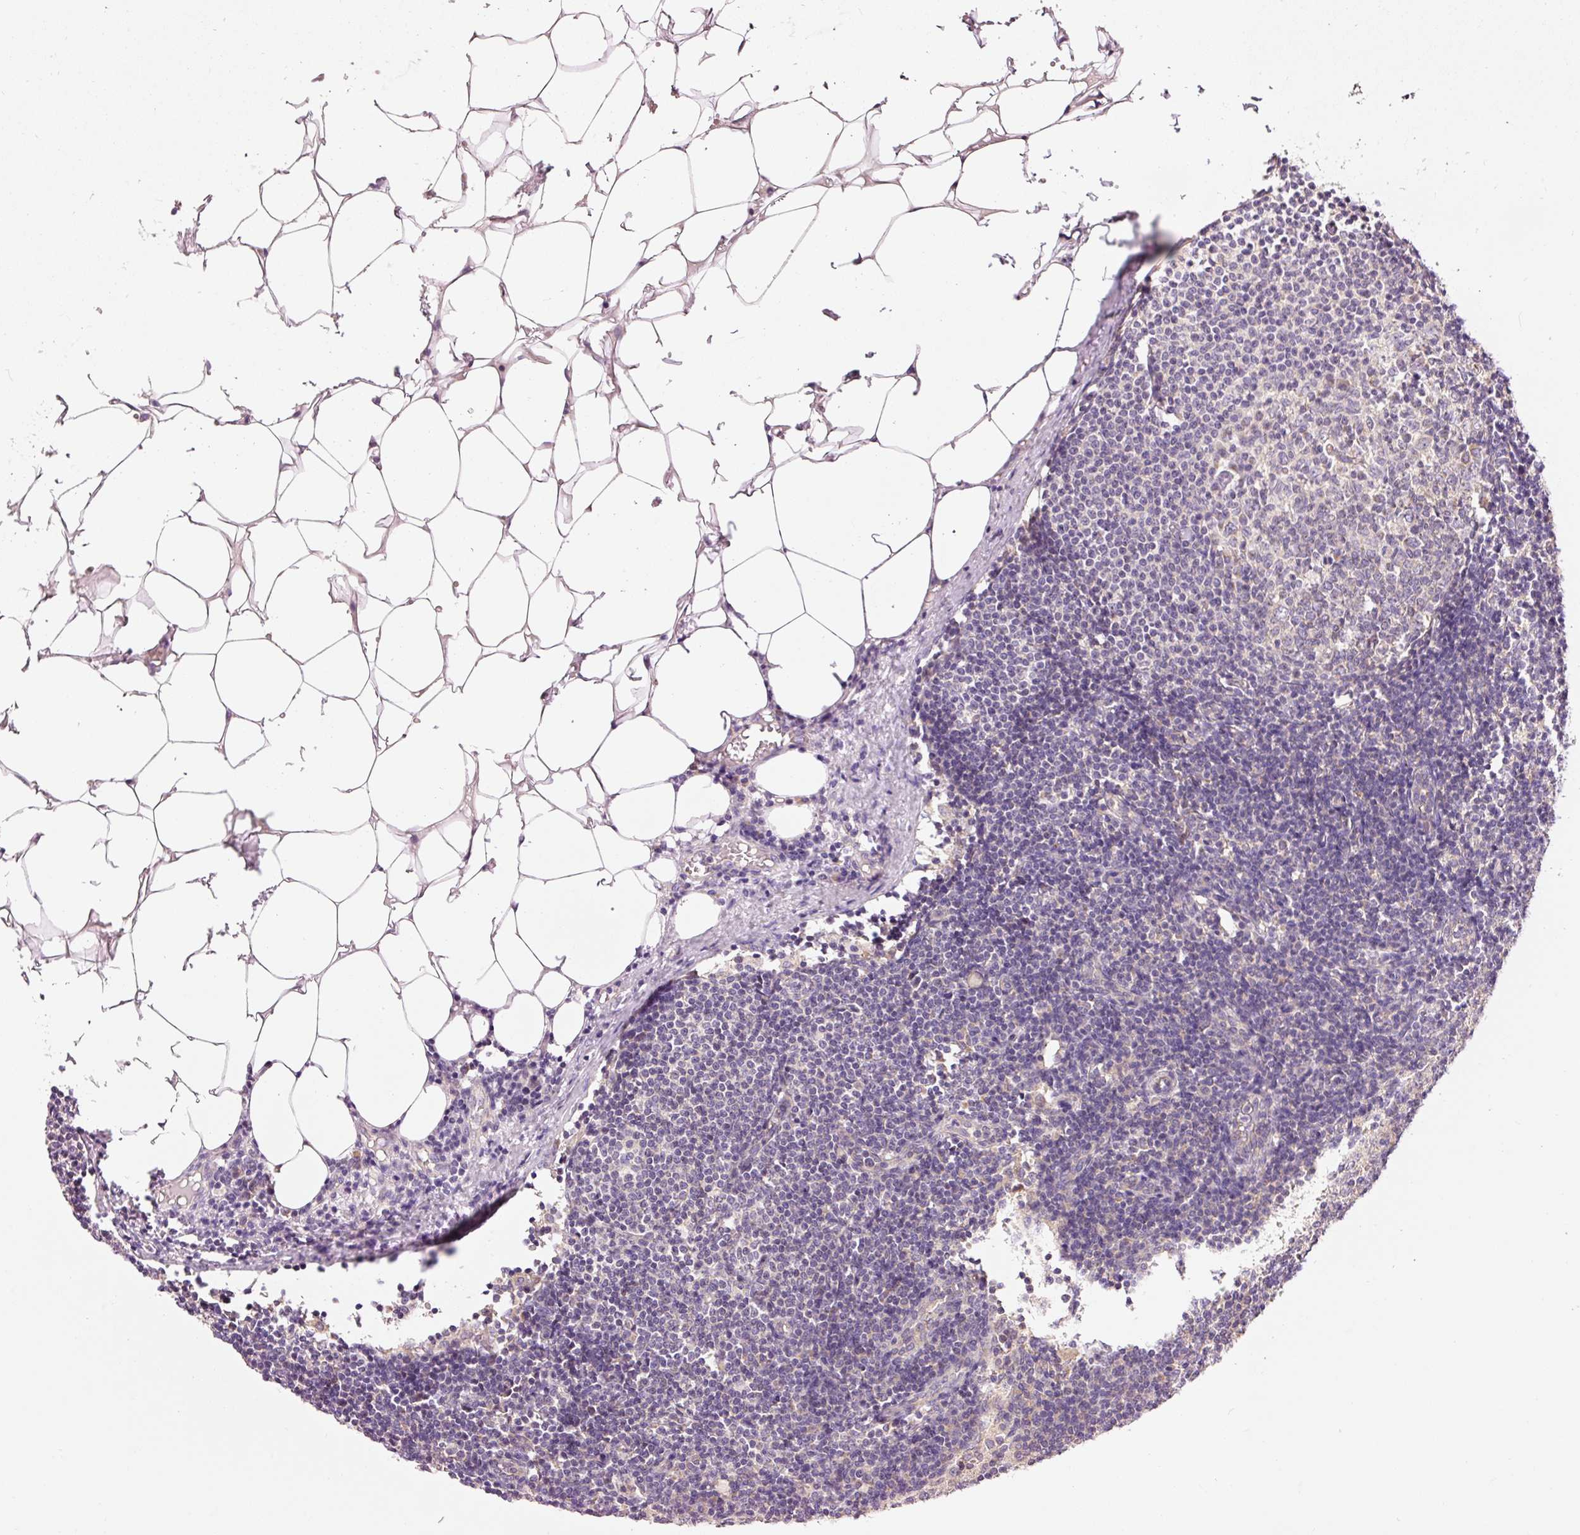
{"staining": {"intensity": "negative", "quantity": "none", "location": "none"}, "tissue": "lymph node", "cell_type": "Germinal center cells", "image_type": "normal", "snomed": [{"axis": "morphology", "description": "Normal tissue, NOS"}, {"axis": "topography", "description": "Lymph node"}], "caption": "Germinal center cells are negative for protein expression in benign human lymph node. (Stains: DAB immunohistochemistry with hematoxylin counter stain, Microscopy: brightfield microscopy at high magnification).", "gene": "ADCY4", "patient": {"sex": "male", "age": 49}}